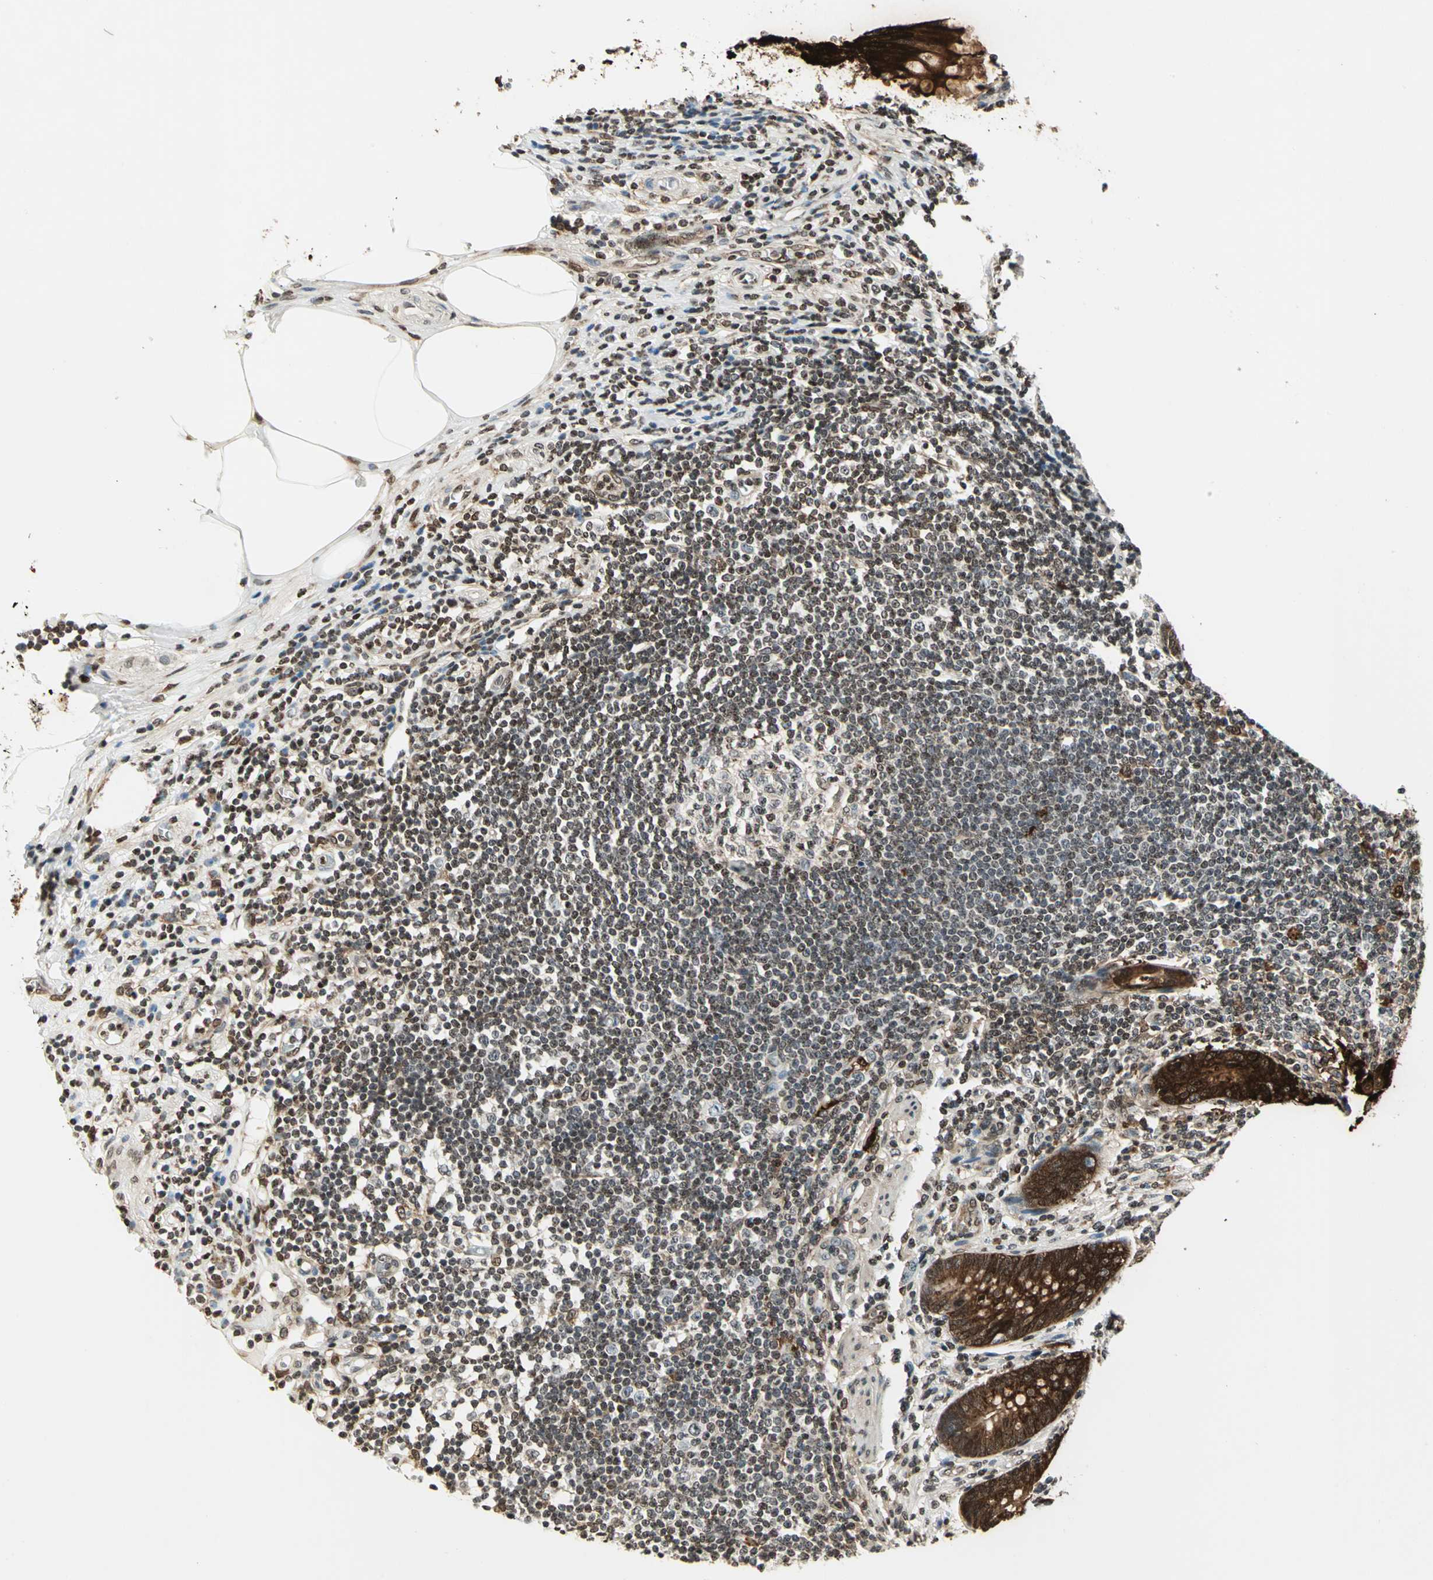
{"staining": {"intensity": "strong", "quantity": ">75%", "location": "cytoplasmic/membranous,nuclear"}, "tissue": "appendix", "cell_type": "Glandular cells", "image_type": "normal", "snomed": [{"axis": "morphology", "description": "Normal tissue, NOS"}, {"axis": "morphology", "description": "Inflammation, NOS"}, {"axis": "topography", "description": "Appendix"}], "caption": "Appendix stained with a brown dye displays strong cytoplasmic/membranous,nuclear positive expression in about >75% of glandular cells.", "gene": "LGALS3", "patient": {"sex": "male", "age": 46}}